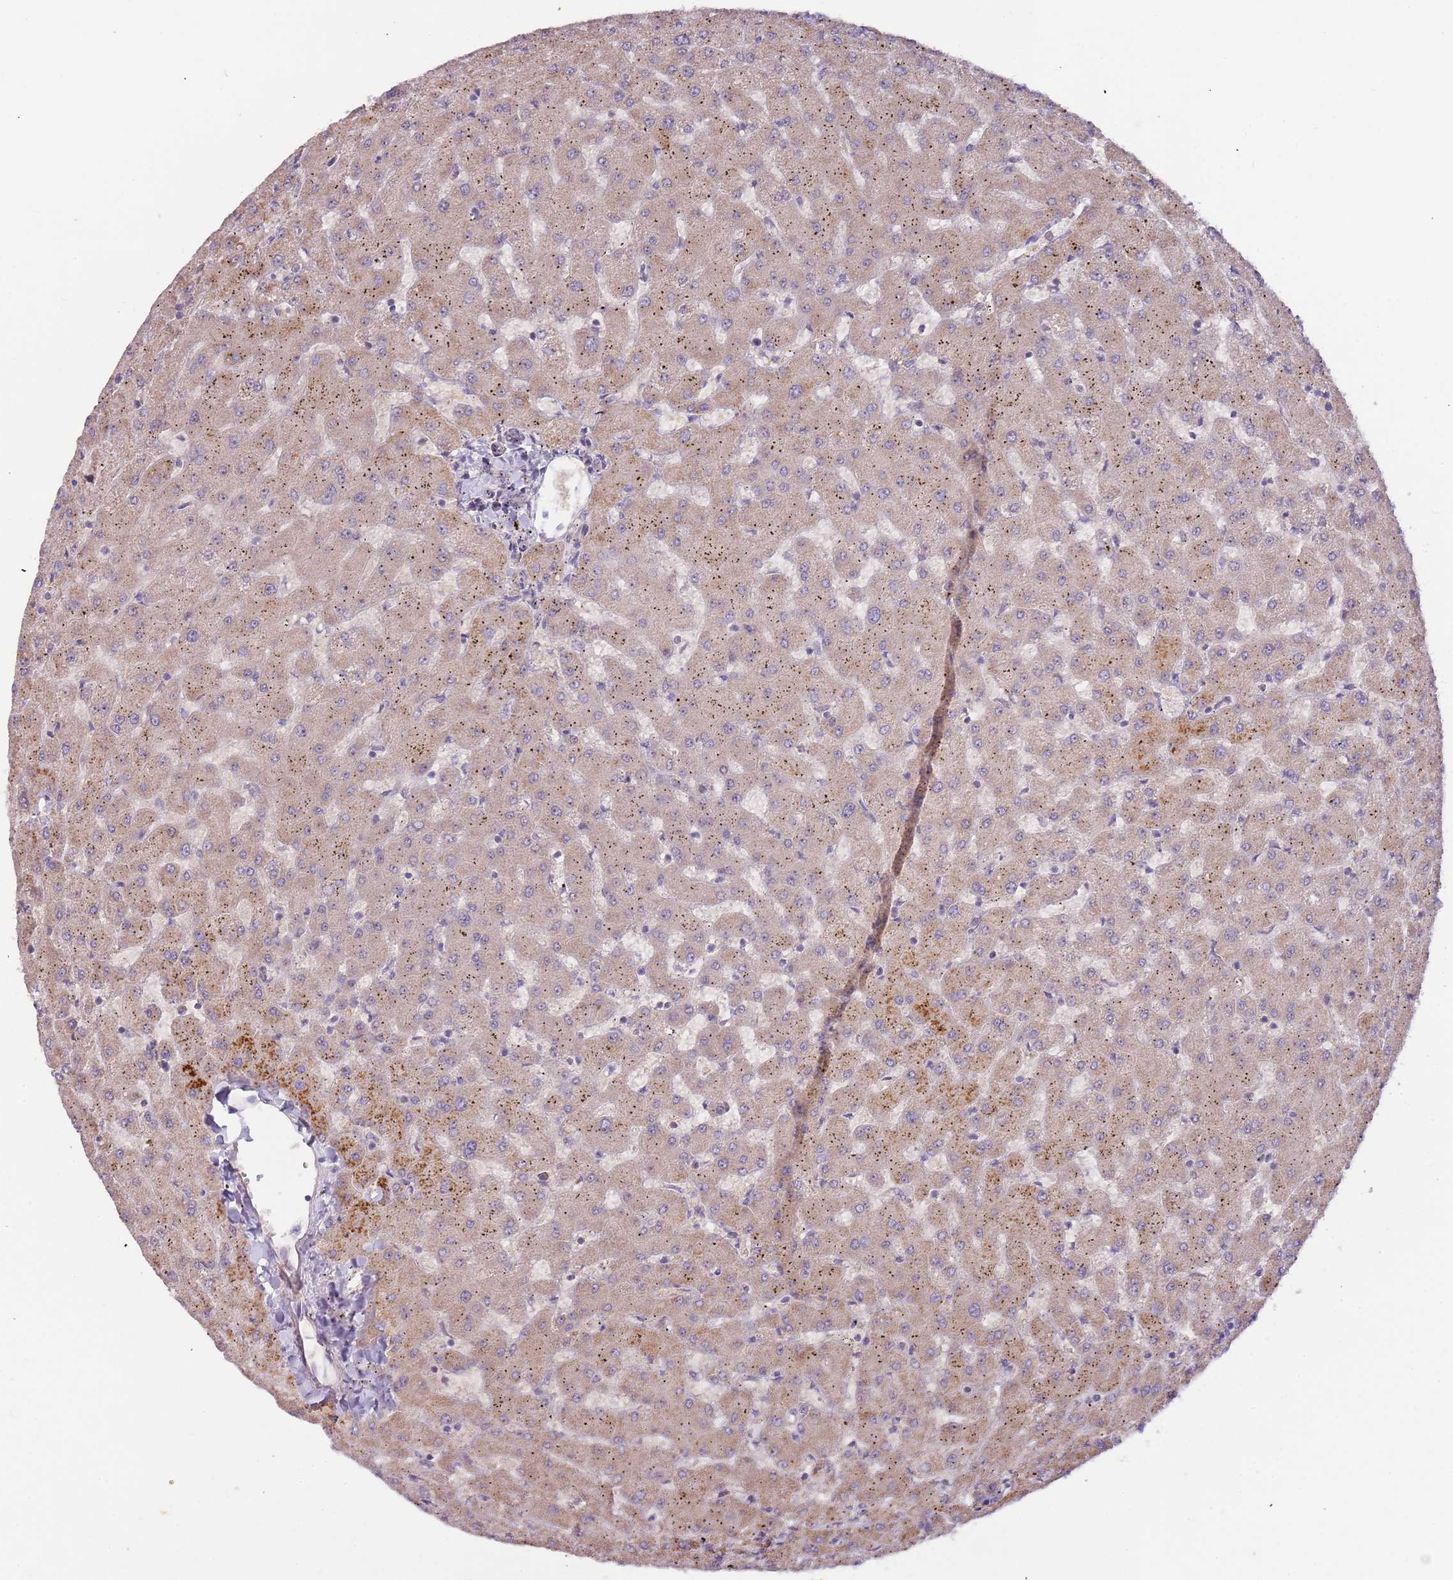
{"staining": {"intensity": "weak", "quantity": "25%-75%", "location": "cytoplasmic/membranous"}, "tissue": "liver", "cell_type": "Cholangiocytes", "image_type": "normal", "snomed": [{"axis": "morphology", "description": "Normal tissue, NOS"}, {"axis": "topography", "description": "Liver"}], "caption": "The image displays staining of normal liver, revealing weak cytoplasmic/membranous protein staining (brown color) within cholangiocytes. (DAB (3,3'-diaminobenzidine) = brown stain, brightfield microscopy at high magnification).", "gene": "TRAPPC6B", "patient": {"sex": "female", "age": 63}}